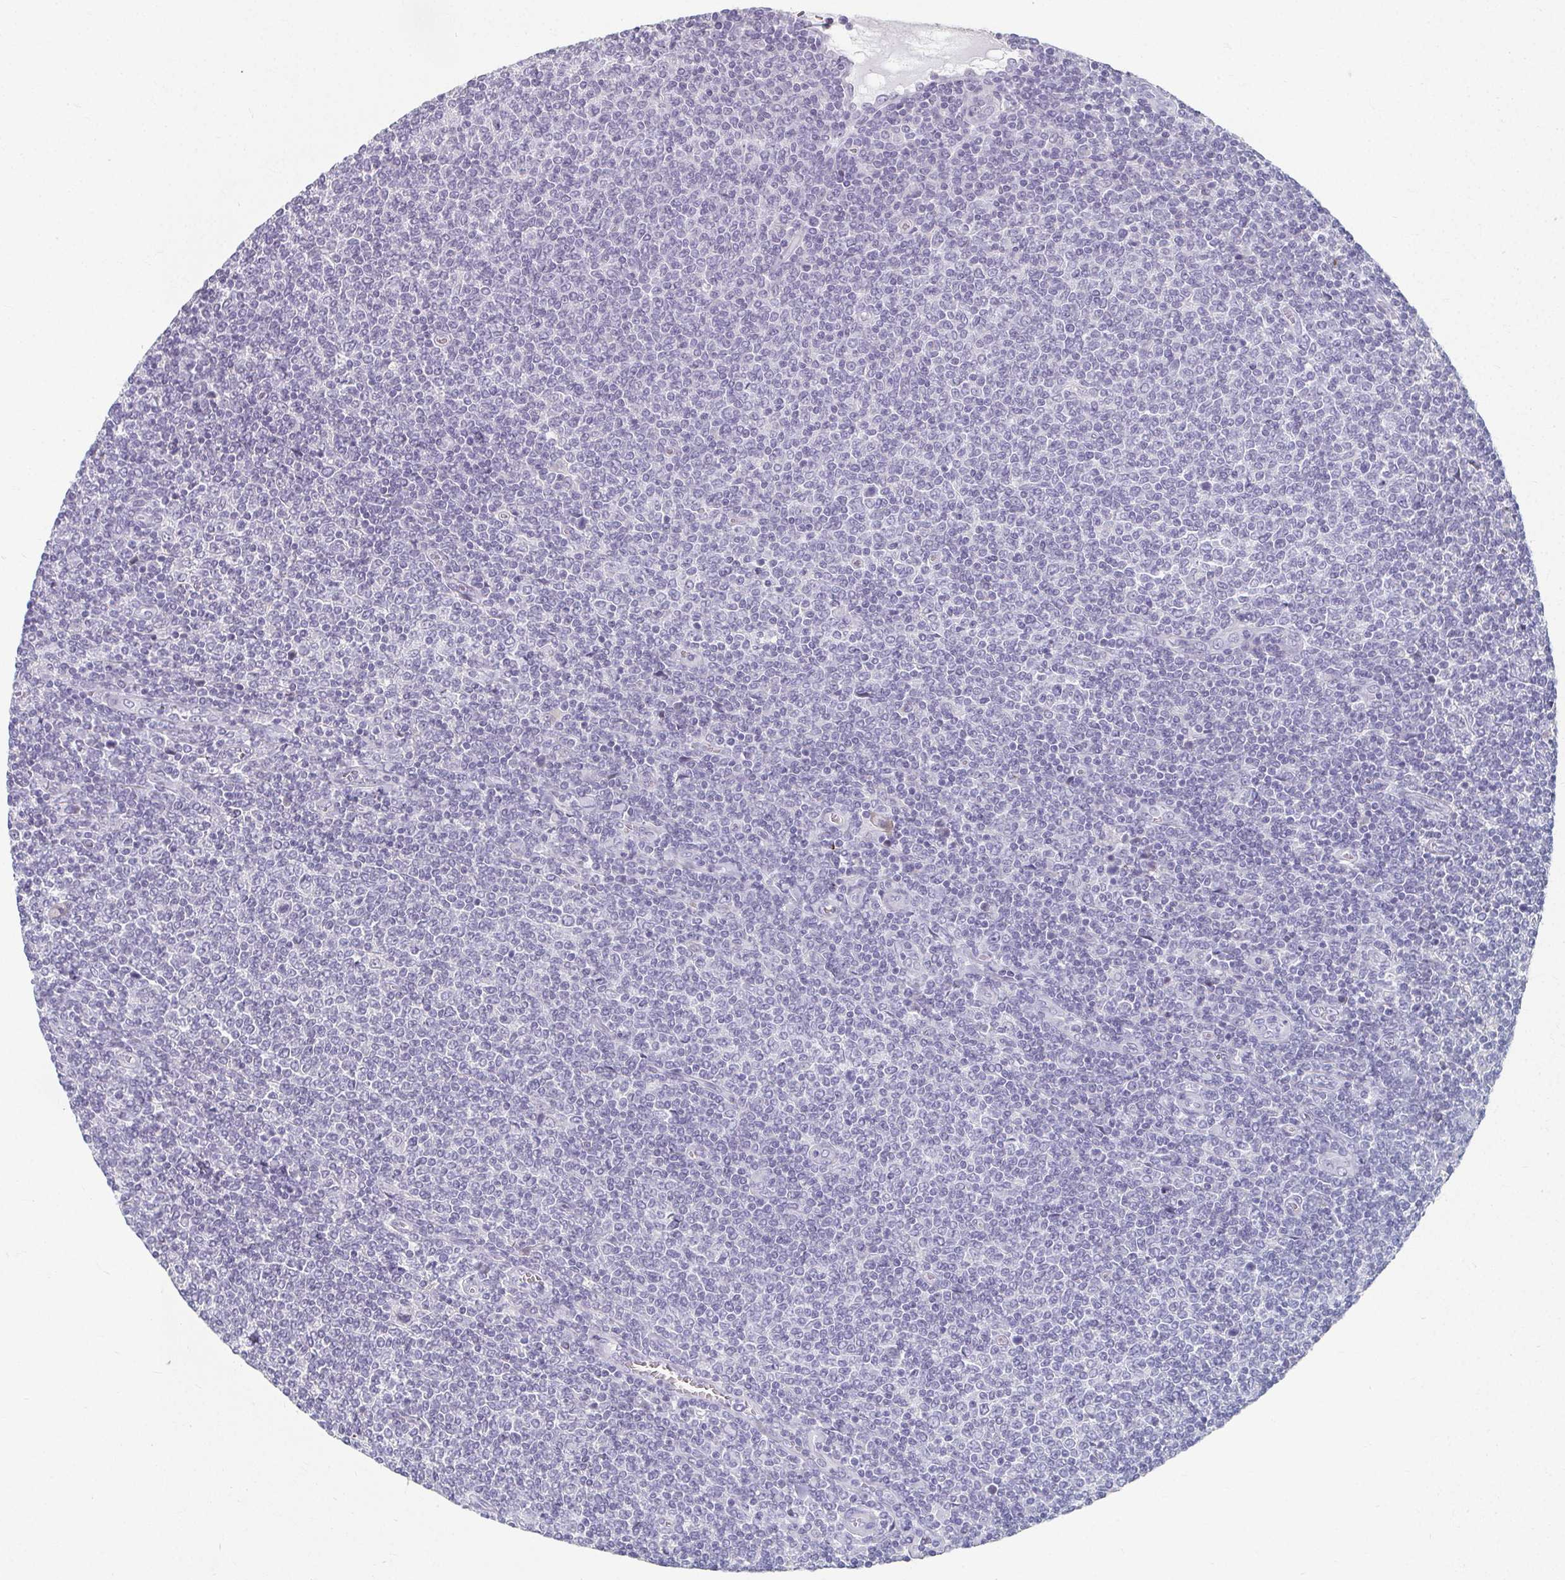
{"staining": {"intensity": "negative", "quantity": "none", "location": "none"}, "tissue": "lymphoma", "cell_type": "Tumor cells", "image_type": "cancer", "snomed": [{"axis": "morphology", "description": "Malignant lymphoma, non-Hodgkin's type, Low grade"}, {"axis": "topography", "description": "Lymph node"}], "caption": "Tumor cells show no significant staining in lymphoma.", "gene": "CAMKV", "patient": {"sex": "male", "age": 52}}